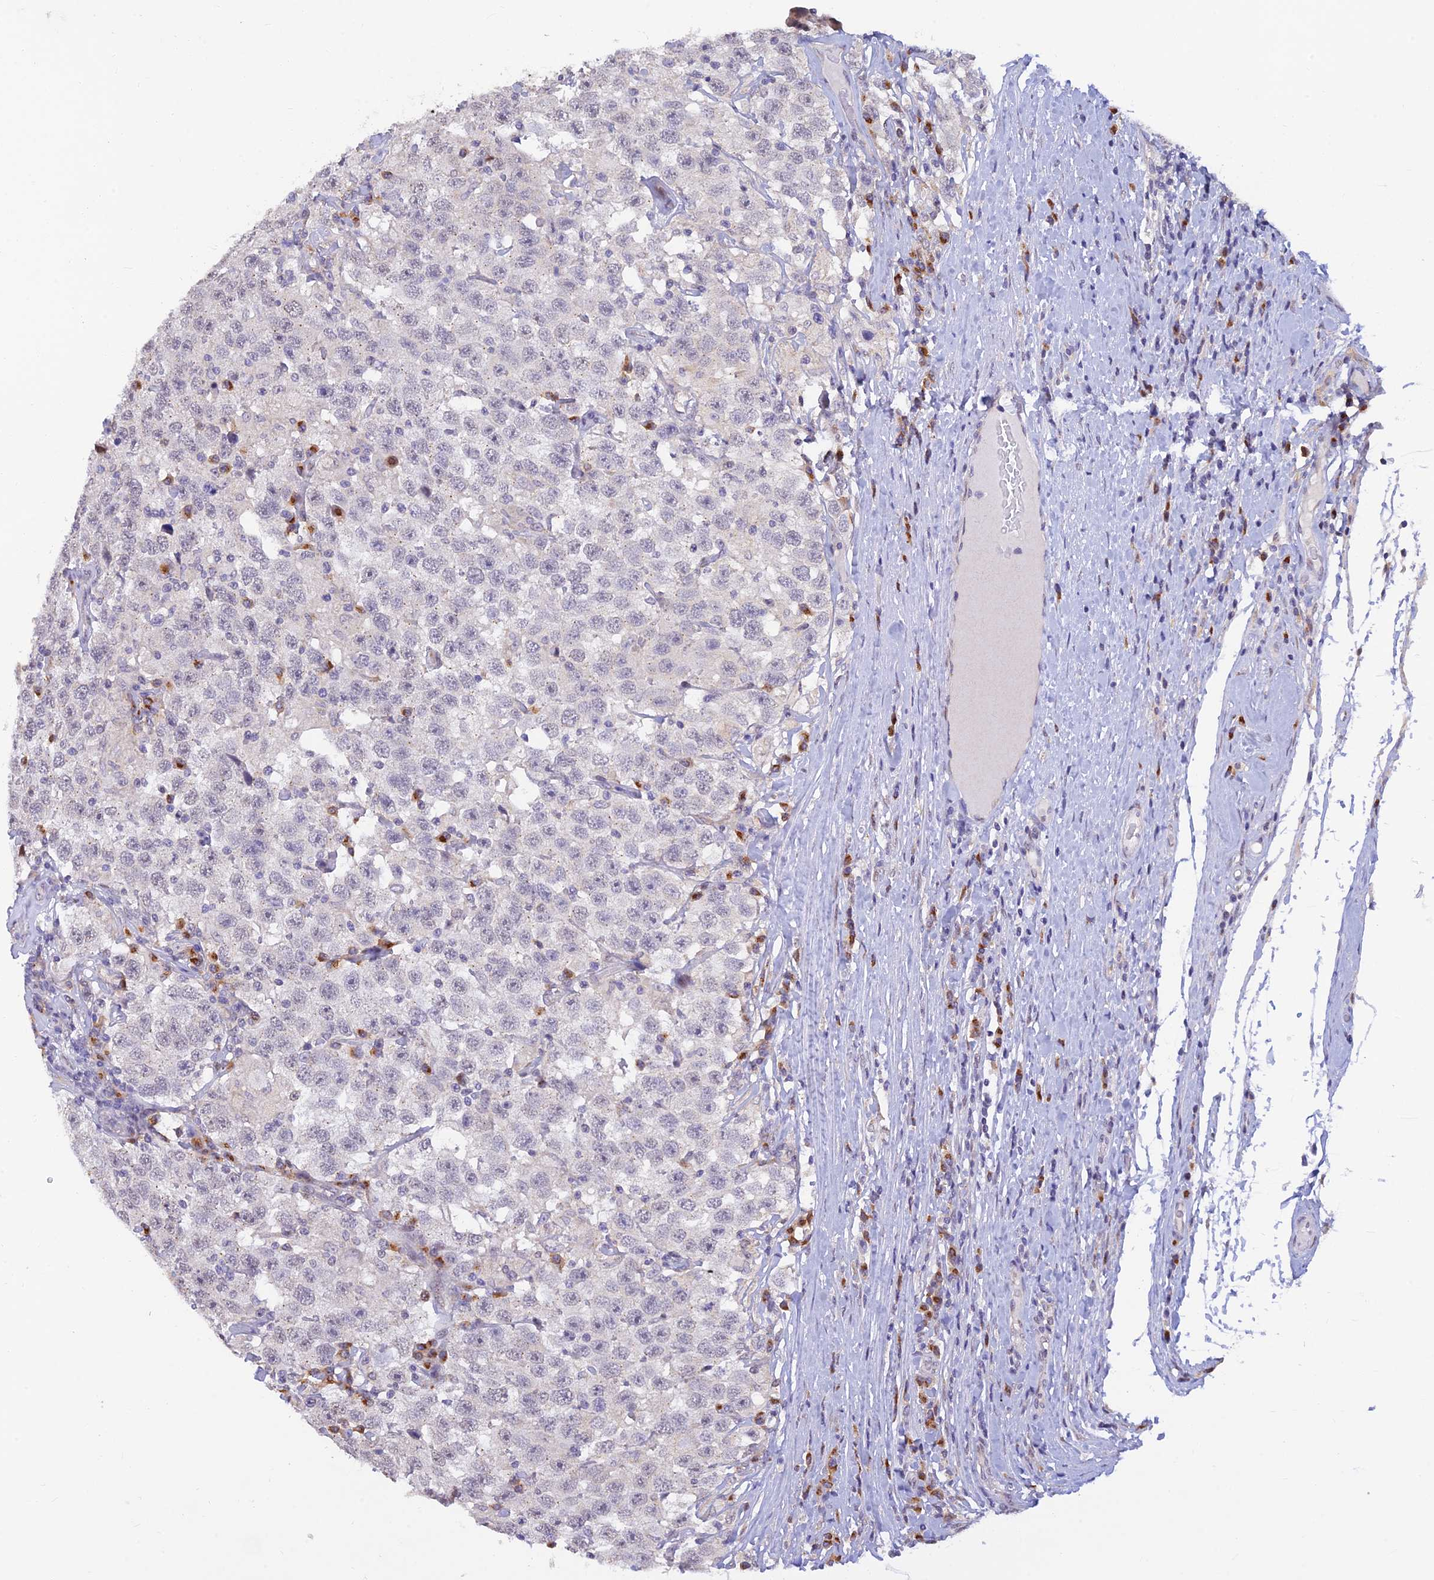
{"staining": {"intensity": "negative", "quantity": "none", "location": "none"}, "tissue": "testis cancer", "cell_type": "Tumor cells", "image_type": "cancer", "snomed": [{"axis": "morphology", "description": "Seminoma, NOS"}, {"axis": "topography", "description": "Testis"}], "caption": "Immunohistochemistry histopathology image of testis seminoma stained for a protein (brown), which exhibits no expression in tumor cells.", "gene": "INKA1", "patient": {"sex": "male", "age": 41}}